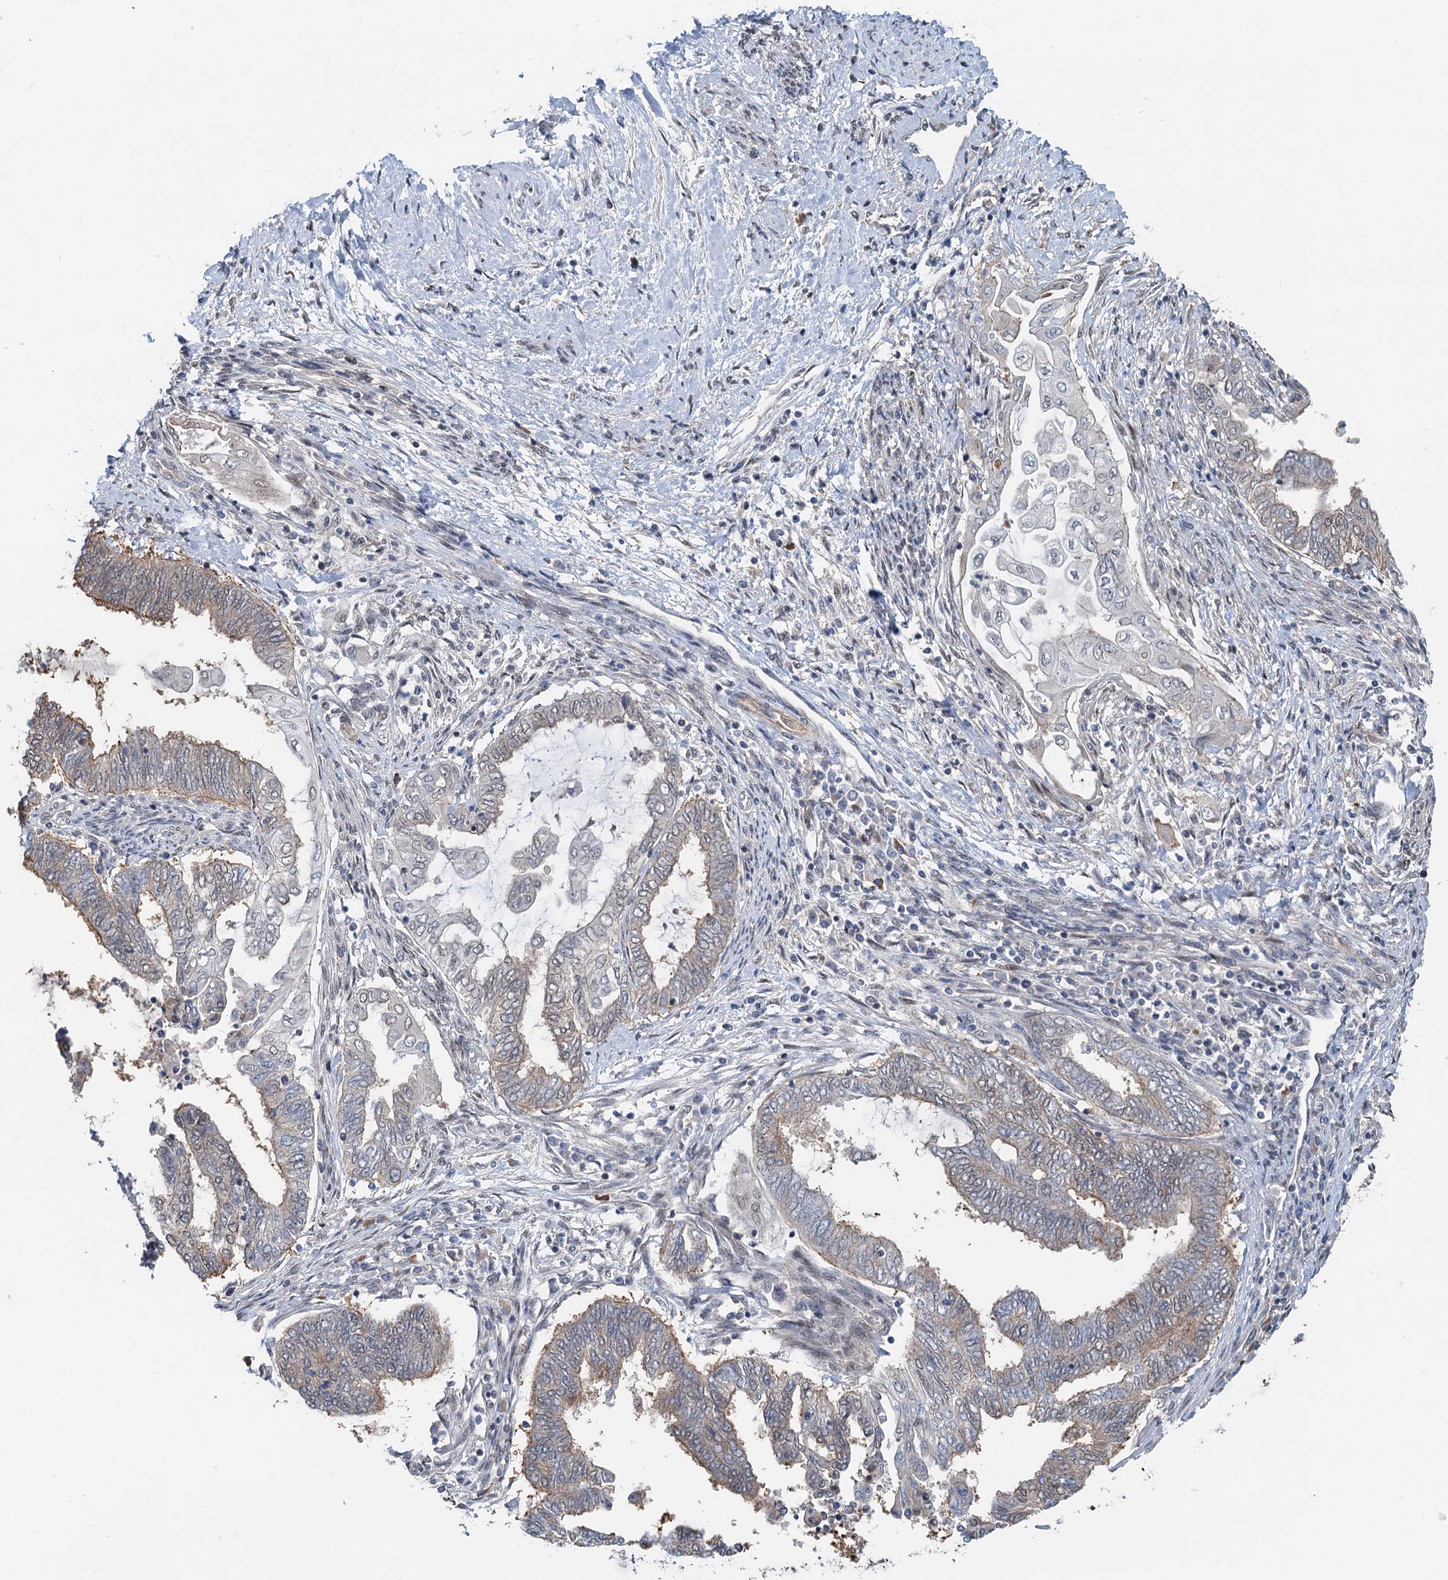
{"staining": {"intensity": "weak", "quantity": "25%-75%", "location": "cytoplasmic/membranous"}, "tissue": "endometrial cancer", "cell_type": "Tumor cells", "image_type": "cancer", "snomed": [{"axis": "morphology", "description": "Adenocarcinoma, NOS"}, {"axis": "topography", "description": "Uterus"}, {"axis": "topography", "description": "Endometrium"}], "caption": "A brown stain highlights weak cytoplasmic/membranous positivity of a protein in human endometrial adenocarcinoma tumor cells.", "gene": "CFDP1", "patient": {"sex": "female", "age": 70}}